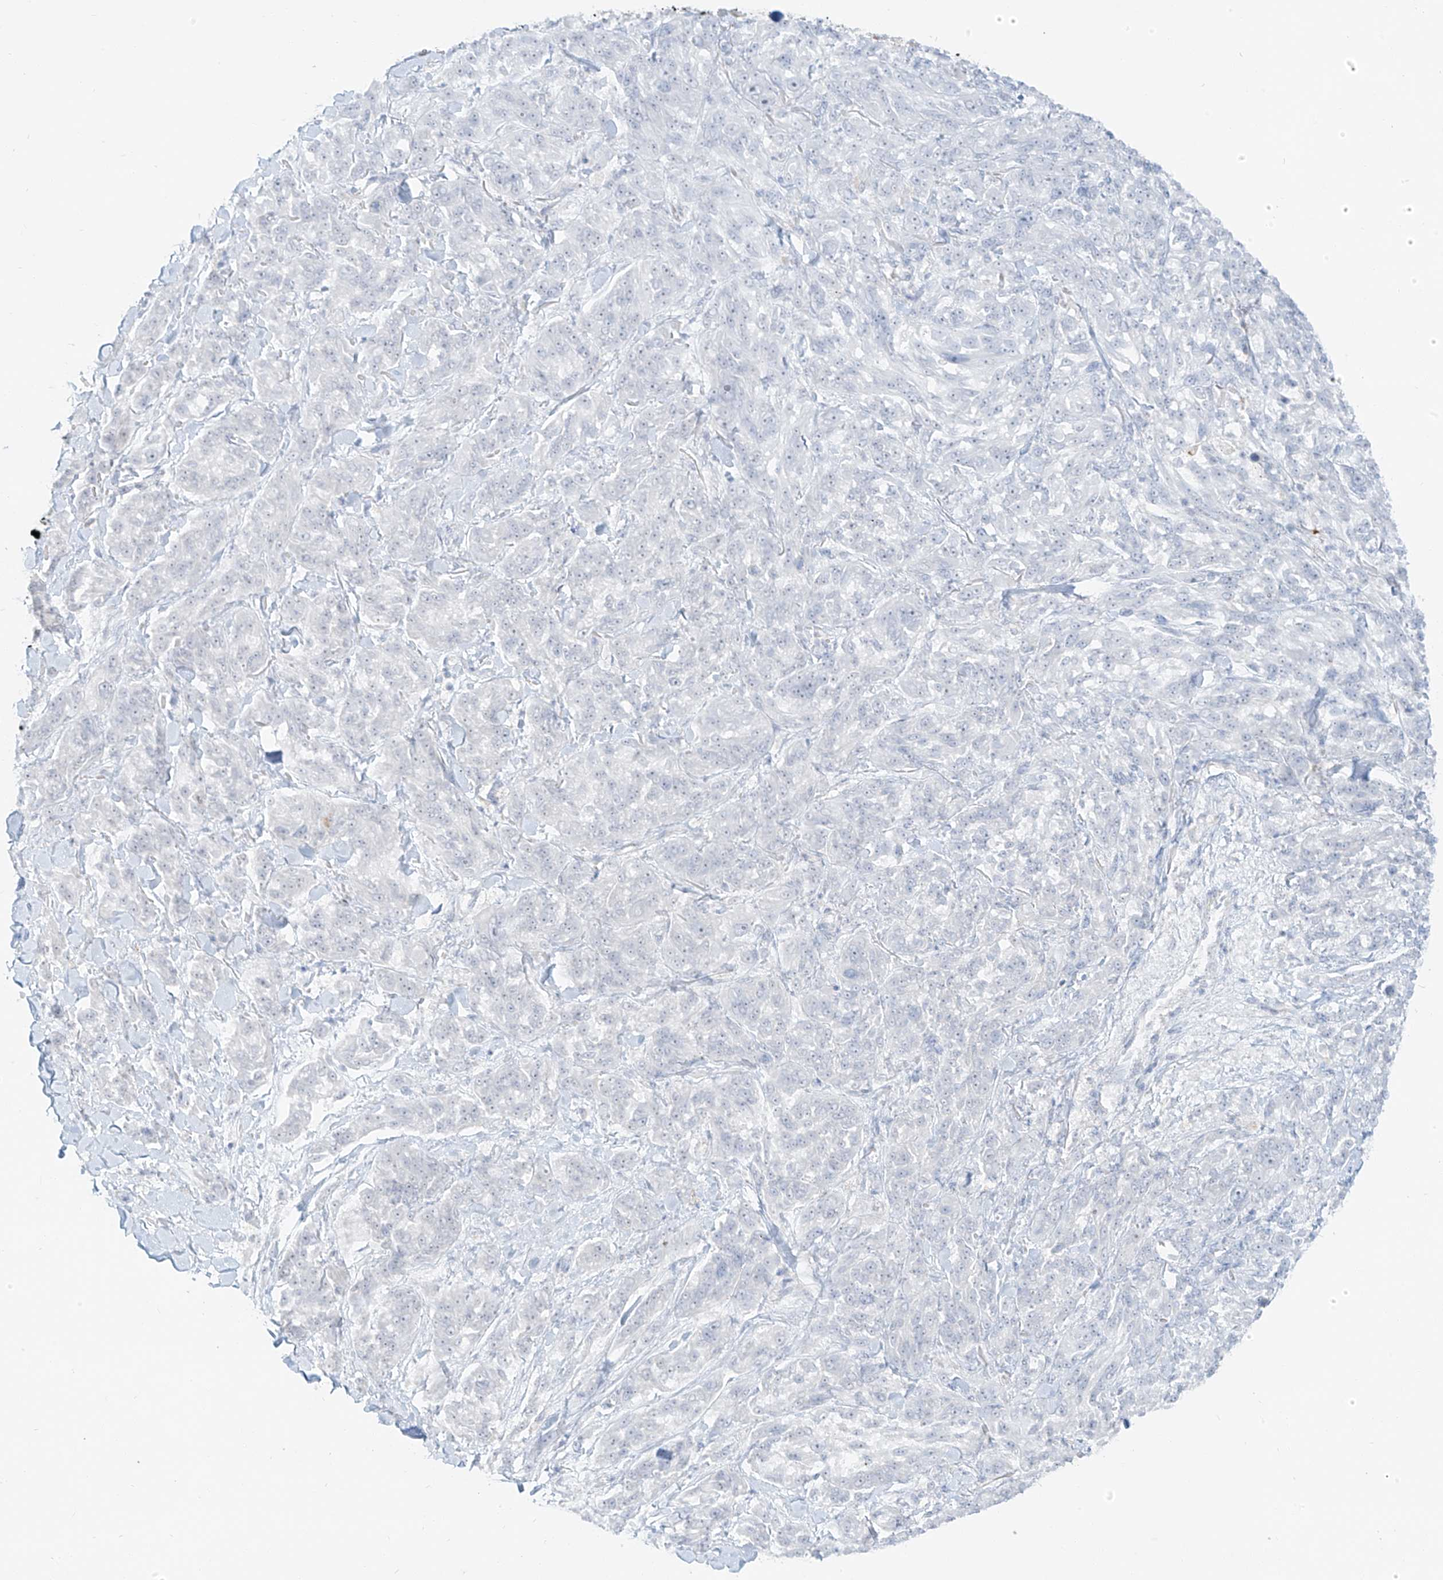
{"staining": {"intensity": "negative", "quantity": "none", "location": "none"}, "tissue": "melanoma", "cell_type": "Tumor cells", "image_type": "cancer", "snomed": [{"axis": "morphology", "description": "Malignant melanoma, NOS"}, {"axis": "topography", "description": "Skin"}], "caption": "Tumor cells show no significant protein staining in malignant melanoma. (DAB immunohistochemistry with hematoxylin counter stain).", "gene": "SLC35F6", "patient": {"sex": "male", "age": 53}}